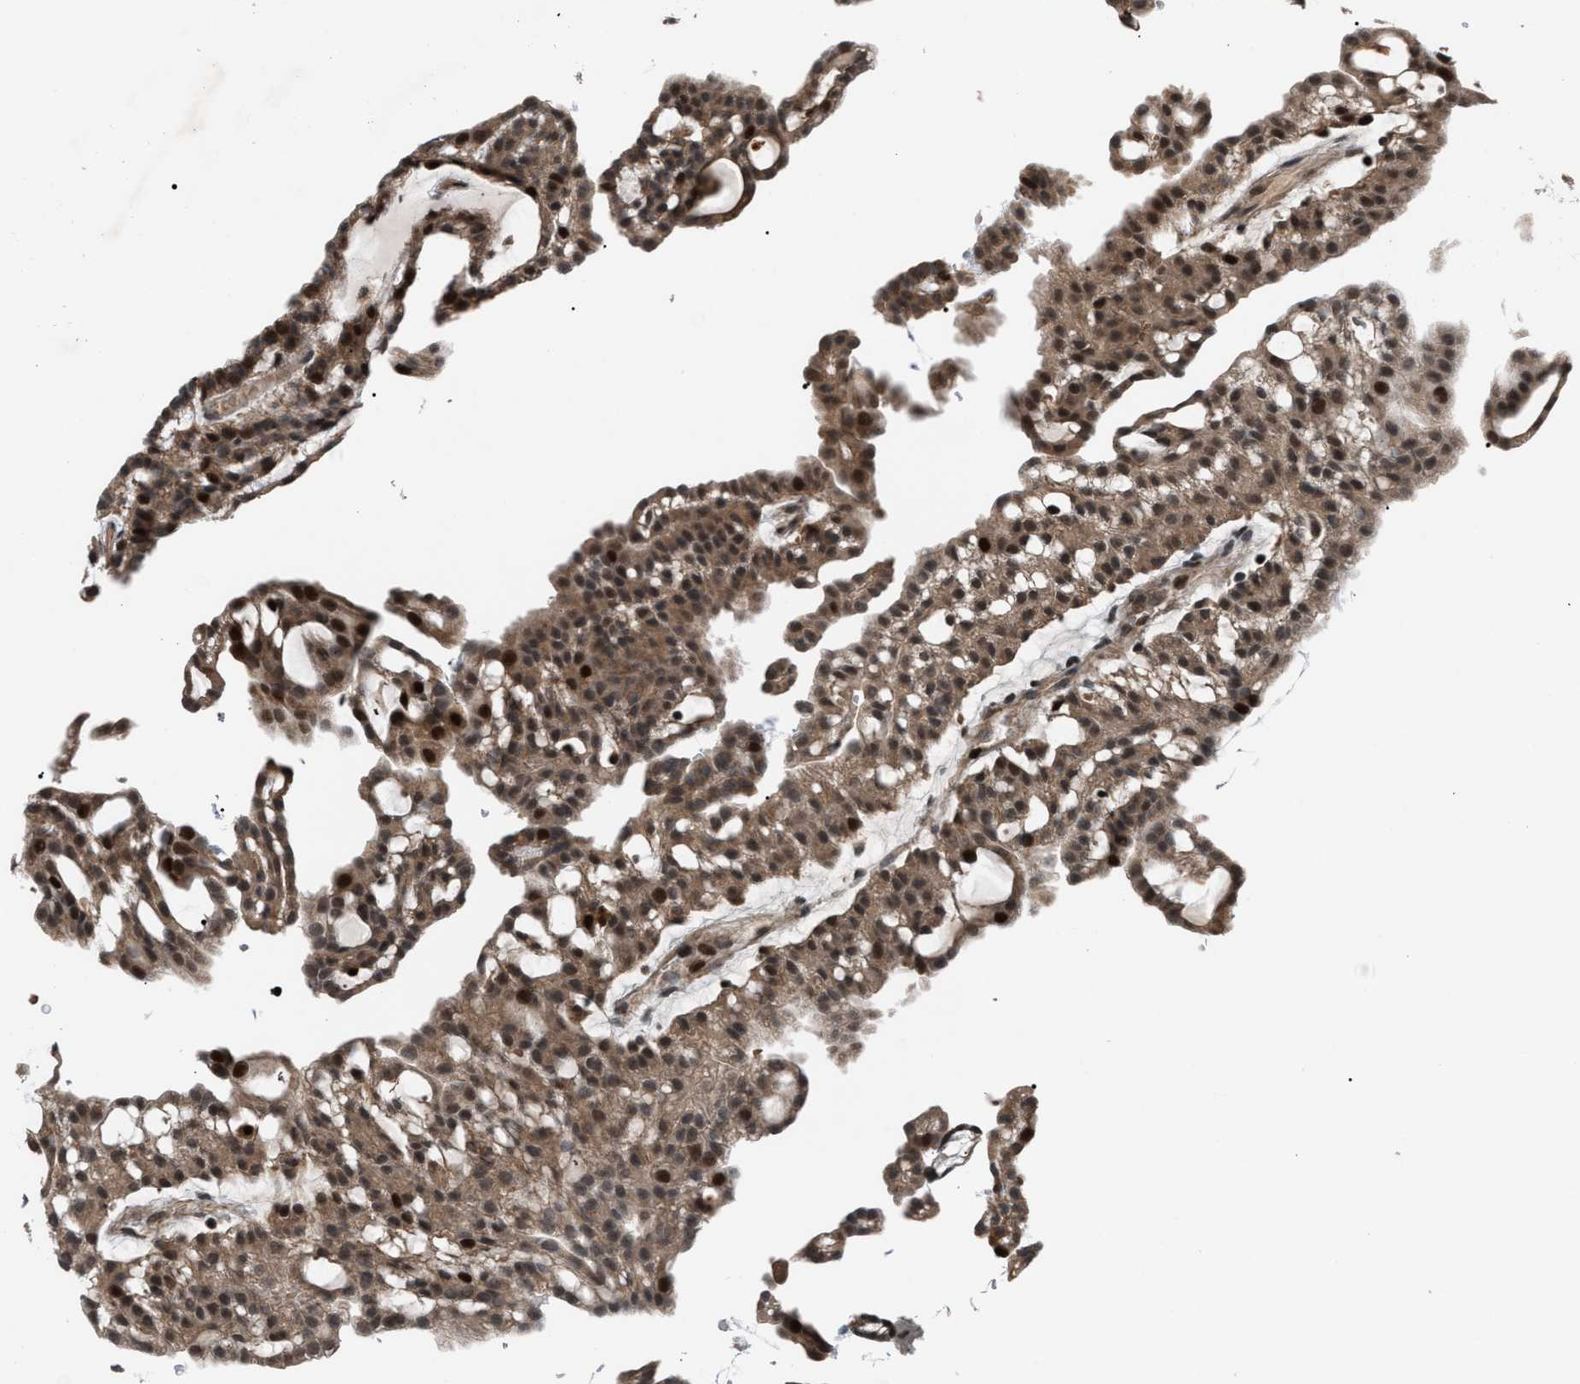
{"staining": {"intensity": "moderate", "quantity": ">75%", "location": "cytoplasmic/membranous,nuclear"}, "tissue": "renal cancer", "cell_type": "Tumor cells", "image_type": "cancer", "snomed": [{"axis": "morphology", "description": "Adenocarcinoma, NOS"}, {"axis": "topography", "description": "Kidney"}], "caption": "IHC (DAB) staining of human adenocarcinoma (renal) demonstrates moderate cytoplasmic/membranous and nuclear protein staining in approximately >75% of tumor cells. (DAB (3,3'-diaminobenzidine) = brown stain, brightfield microscopy at high magnification).", "gene": "RFFL", "patient": {"sex": "male", "age": 63}}